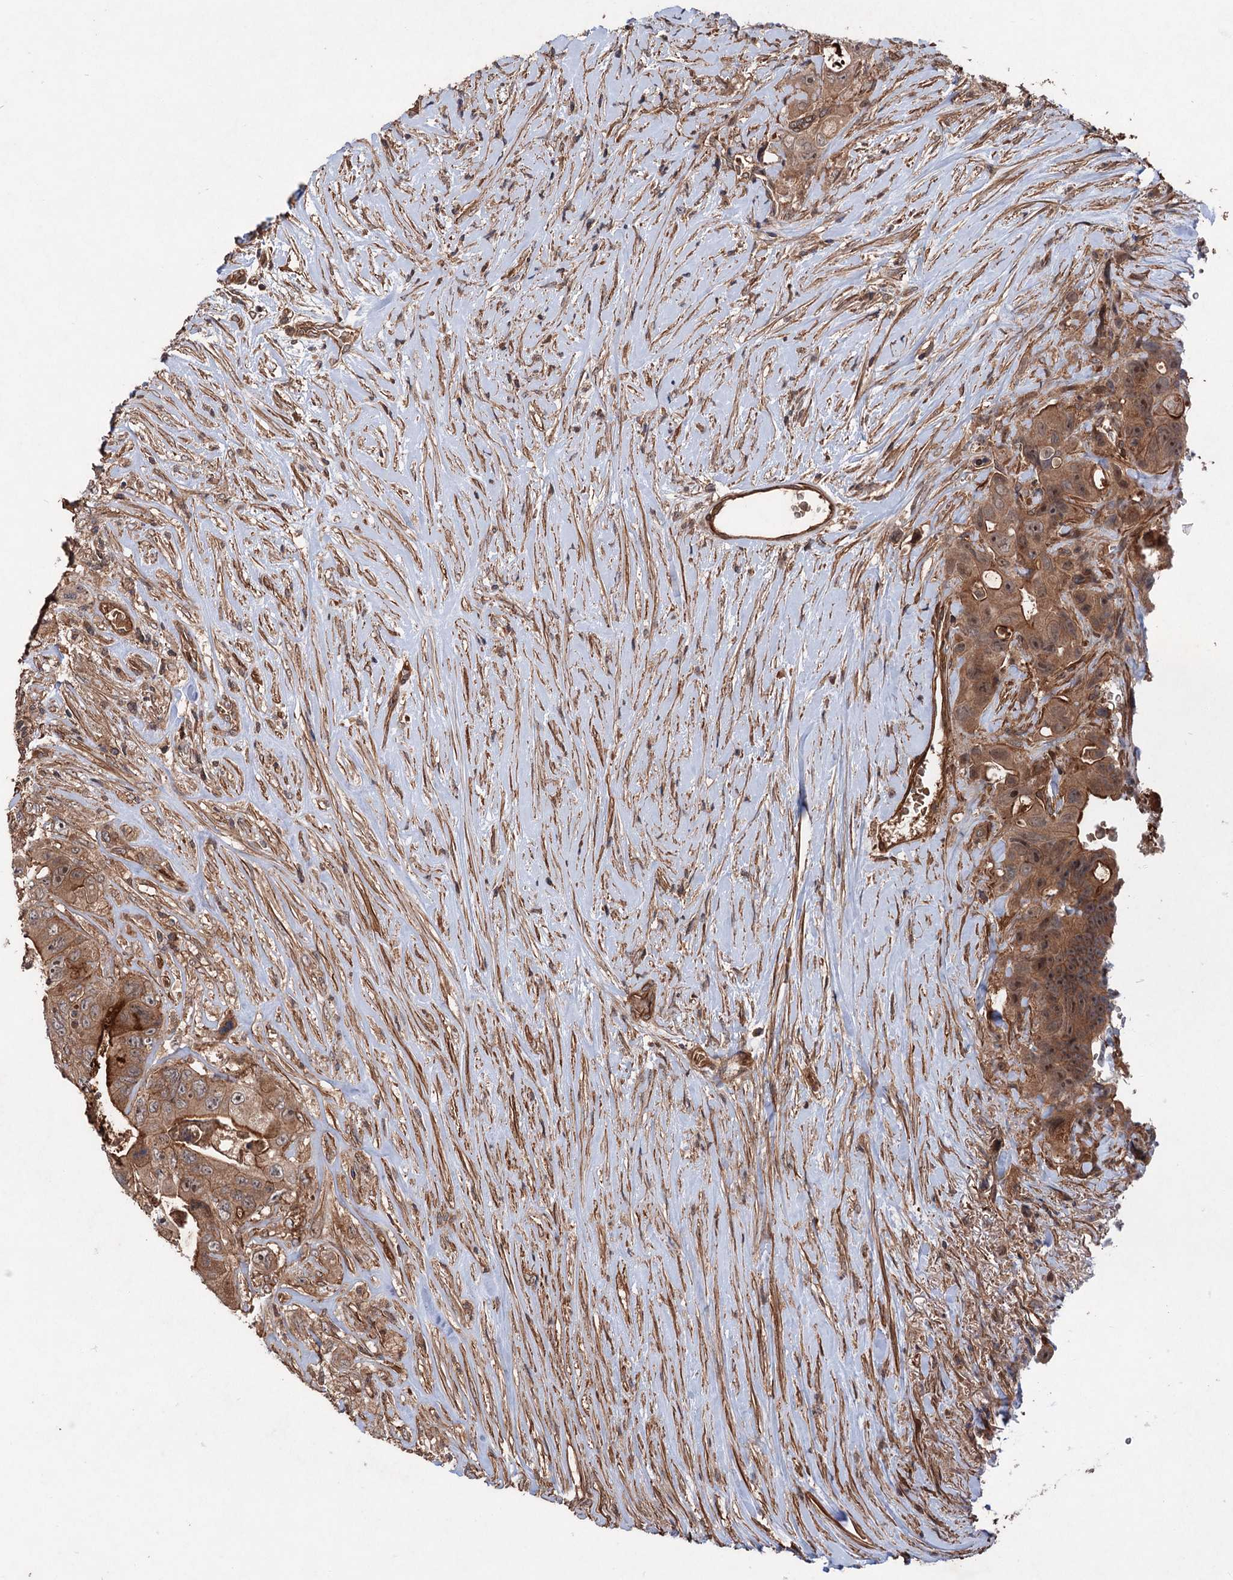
{"staining": {"intensity": "strong", "quantity": ">75%", "location": "cytoplasmic/membranous,nuclear"}, "tissue": "colorectal cancer", "cell_type": "Tumor cells", "image_type": "cancer", "snomed": [{"axis": "morphology", "description": "Adenocarcinoma, NOS"}, {"axis": "topography", "description": "Colon"}], "caption": "A brown stain shows strong cytoplasmic/membranous and nuclear expression of a protein in colorectal cancer tumor cells.", "gene": "ADK", "patient": {"sex": "female", "age": 46}}